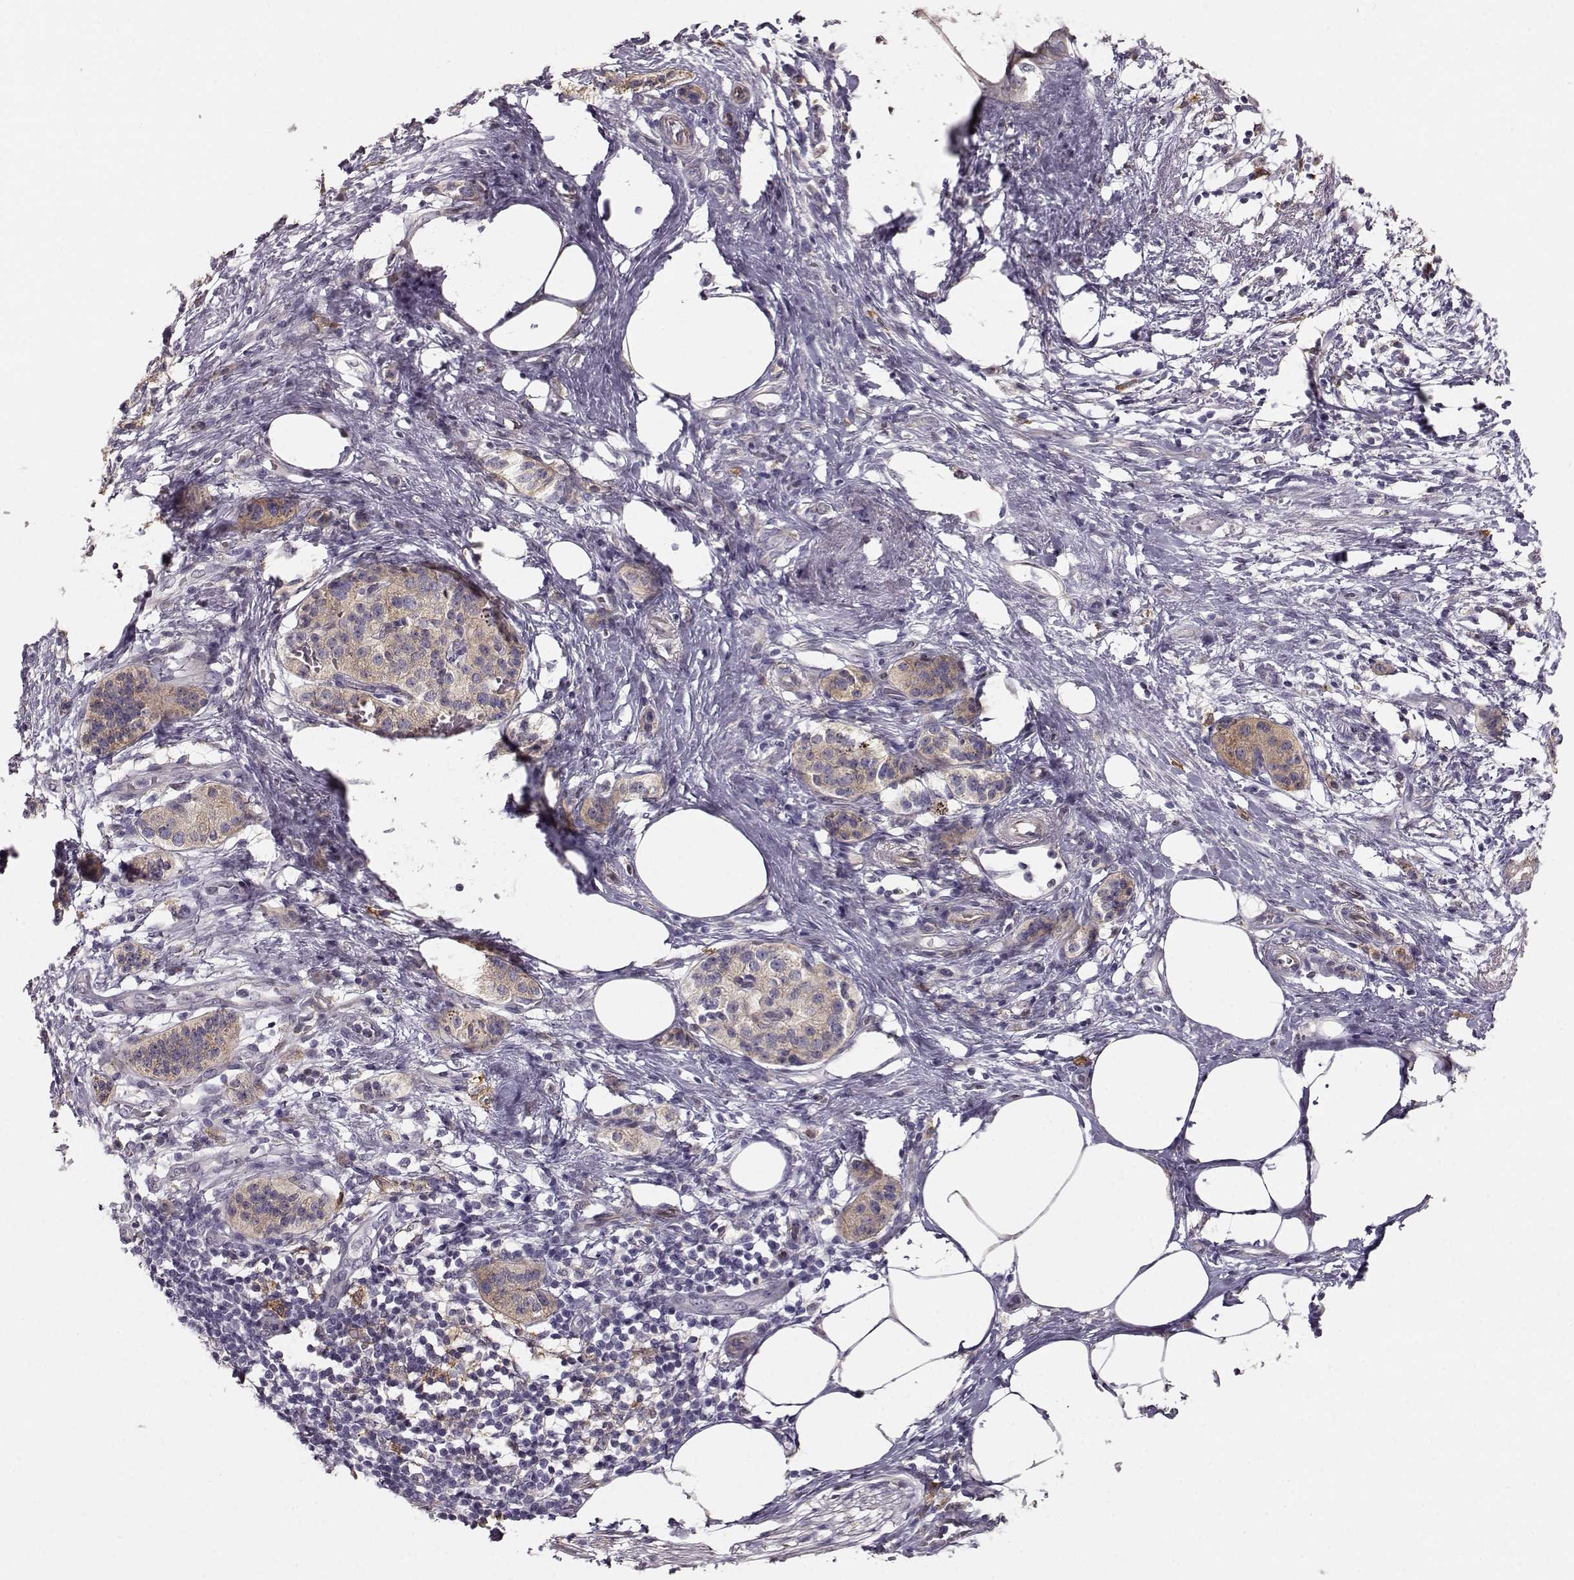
{"staining": {"intensity": "weak", "quantity": "25%-75%", "location": "cytoplasmic/membranous"}, "tissue": "pancreatic cancer", "cell_type": "Tumor cells", "image_type": "cancer", "snomed": [{"axis": "morphology", "description": "Adenocarcinoma, NOS"}, {"axis": "topography", "description": "Pancreas"}], "caption": "Tumor cells demonstrate low levels of weak cytoplasmic/membranous staining in approximately 25%-75% of cells in human pancreatic cancer (adenocarcinoma). (DAB (3,3'-diaminobenzidine) = brown stain, brightfield microscopy at high magnification).", "gene": "GPR50", "patient": {"sex": "female", "age": 72}}